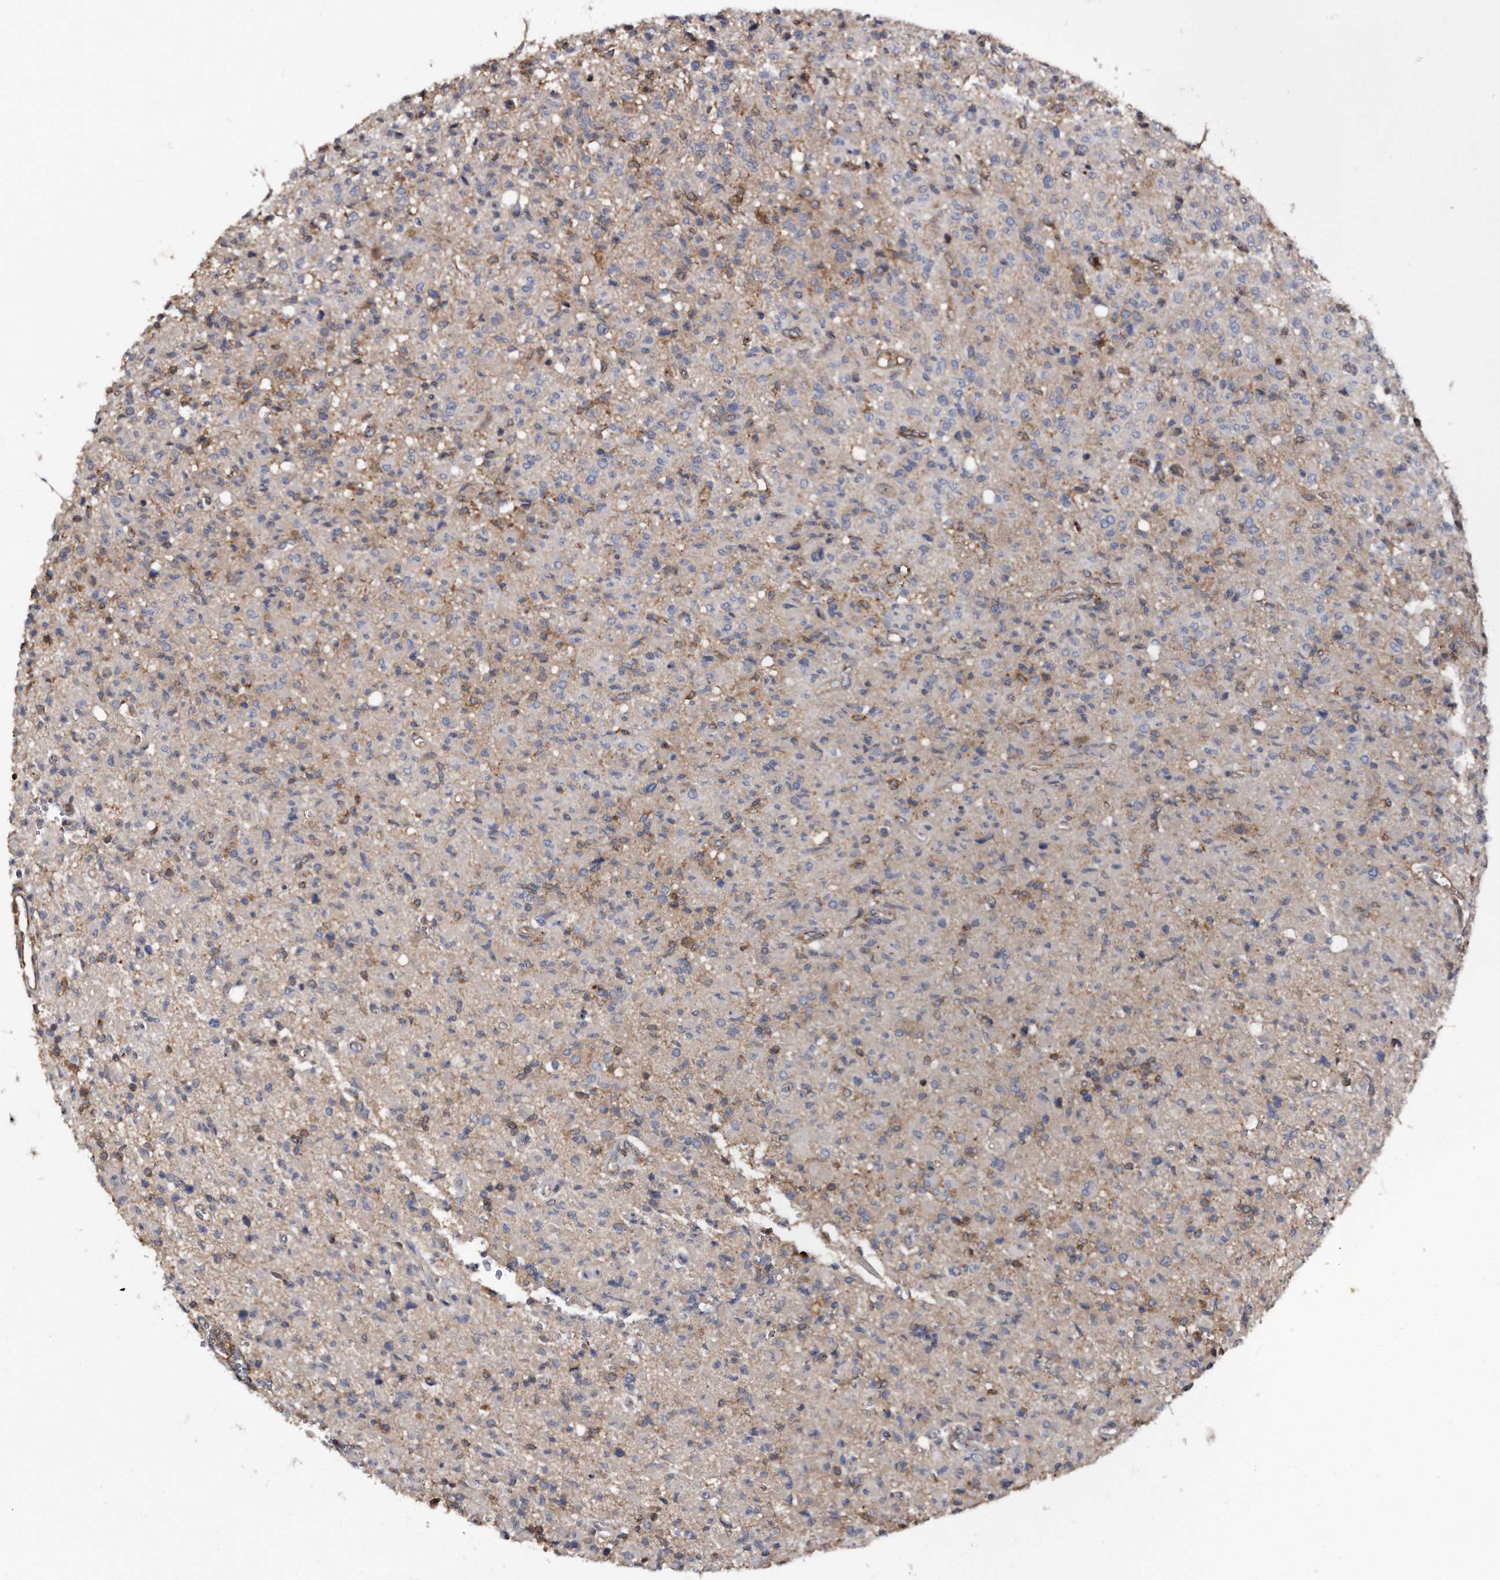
{"staining": {"intensity": "weak", "quantity": "25%-75%", "location": "cytoplasmic/membranous"}, "tissue": "glioma", "cell_type": "Tumor cells", "image_type": "cancer", "snomed": [{"axis": "morphology", "description": "Glioma, malignant, High grade"}, {"axis": "topography", "description": "Brain"}], "caption": "Protein analysis of malignant glioma (high-grade) tissue displays weak cytoplasmic/membranous staining in approximately 25%-75% of tumor cells.", "gene": "KCND3", "patient": {"sex": "female", "age": 57}}